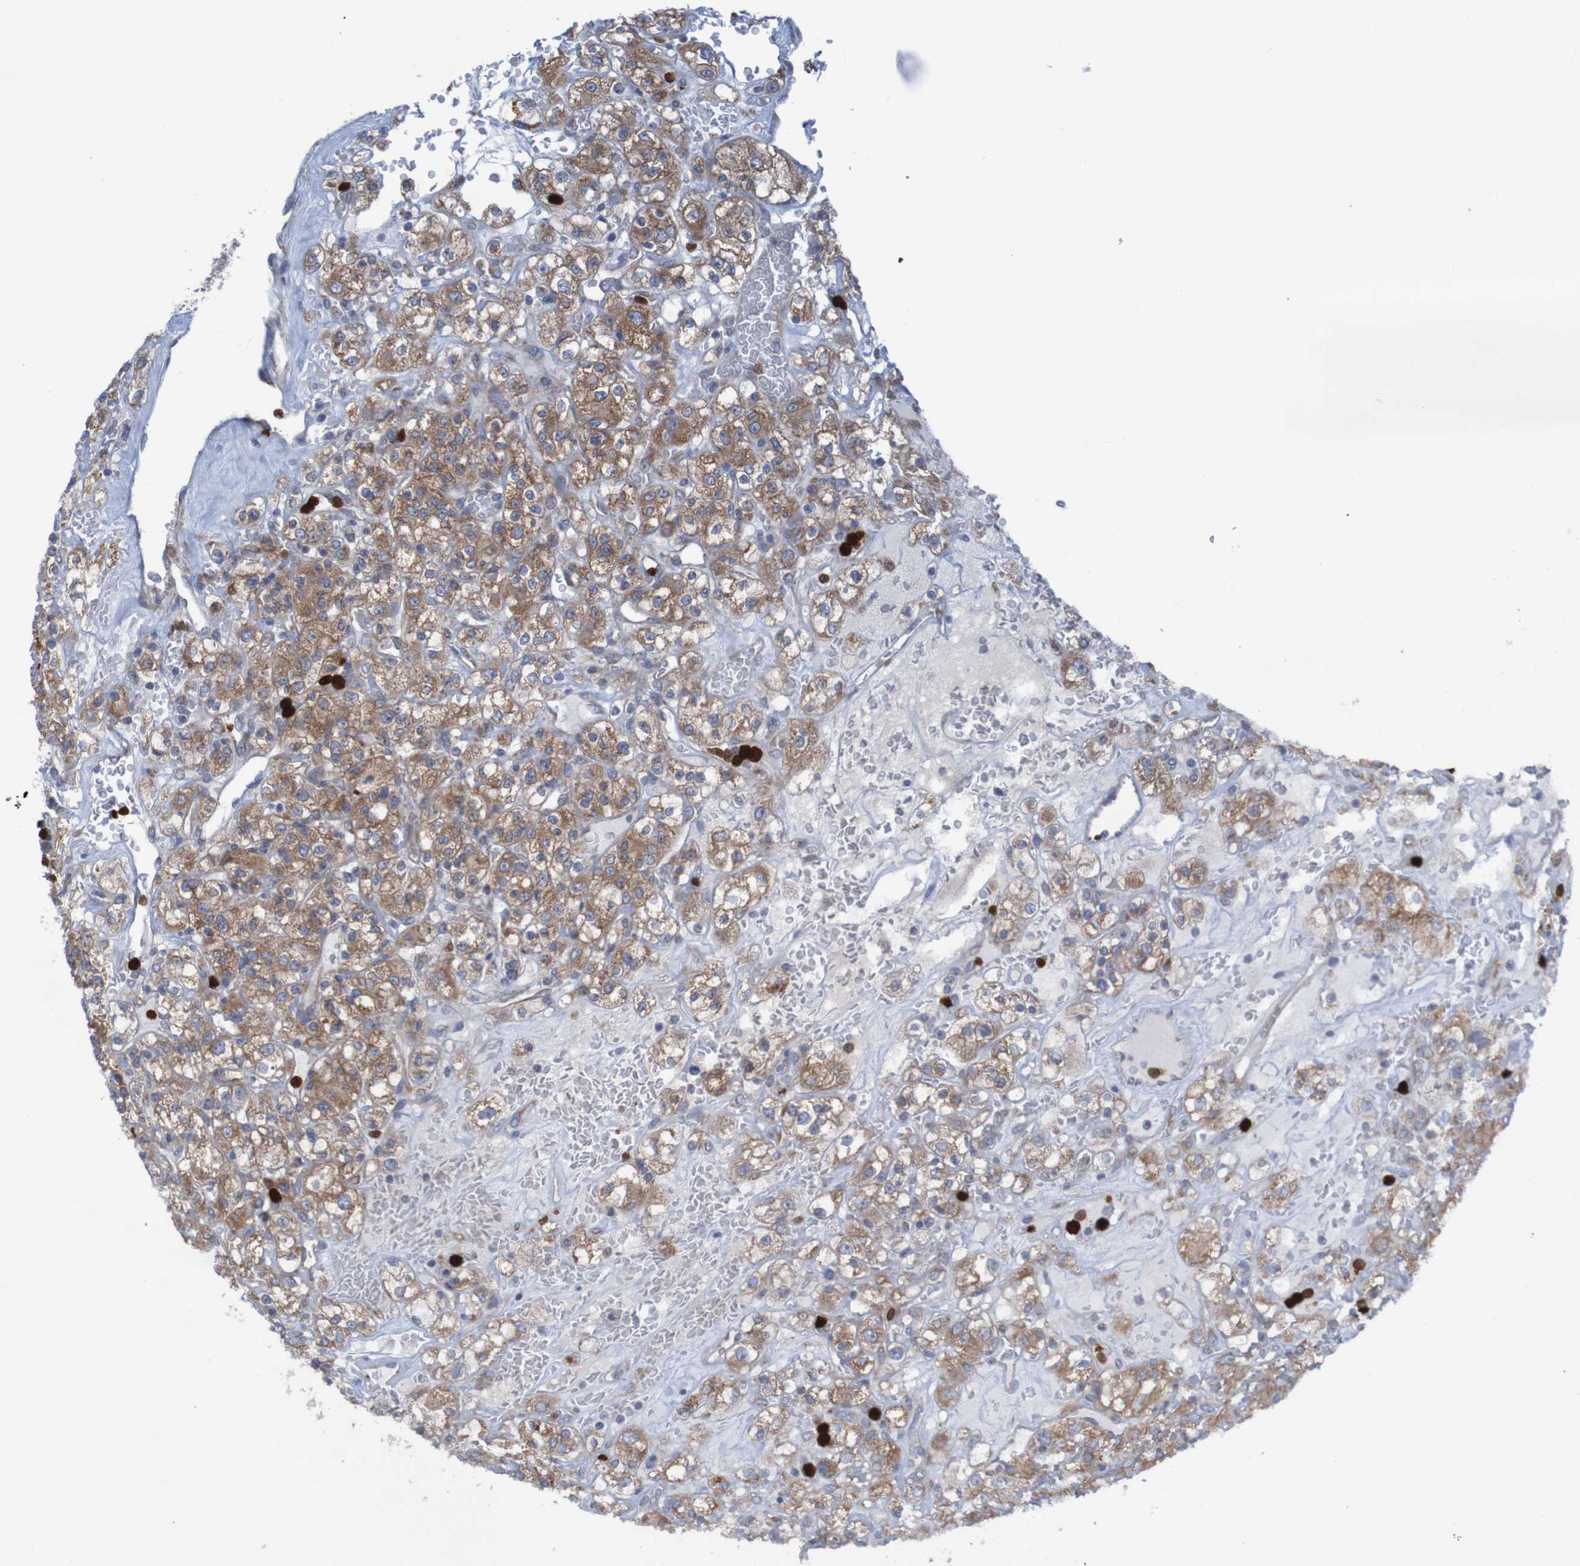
{"staining": {"intensity": "moderate", "quantity": ">75%", "location": "cytoplasmic/membranous"}, "tissue": "renal cancer", "cell_type": "Tumor cells", "image_type": "cancer", "snomed": [{"axis": "morphology", "description": "Normal tissue, NOS"}, {"axis": "morphology", "description": "Adenocarcinoma, NOS"}, {"axis": "topography", "description": "Kidney"}], "caption": "Human renal adenocarcinoma stained with a brown dye displays moderate cytoplasmic/membranous positive staining in about >75% of tumor cells.", "gene": "PARP4", "patient": {"sex": "female", "age": 72}}